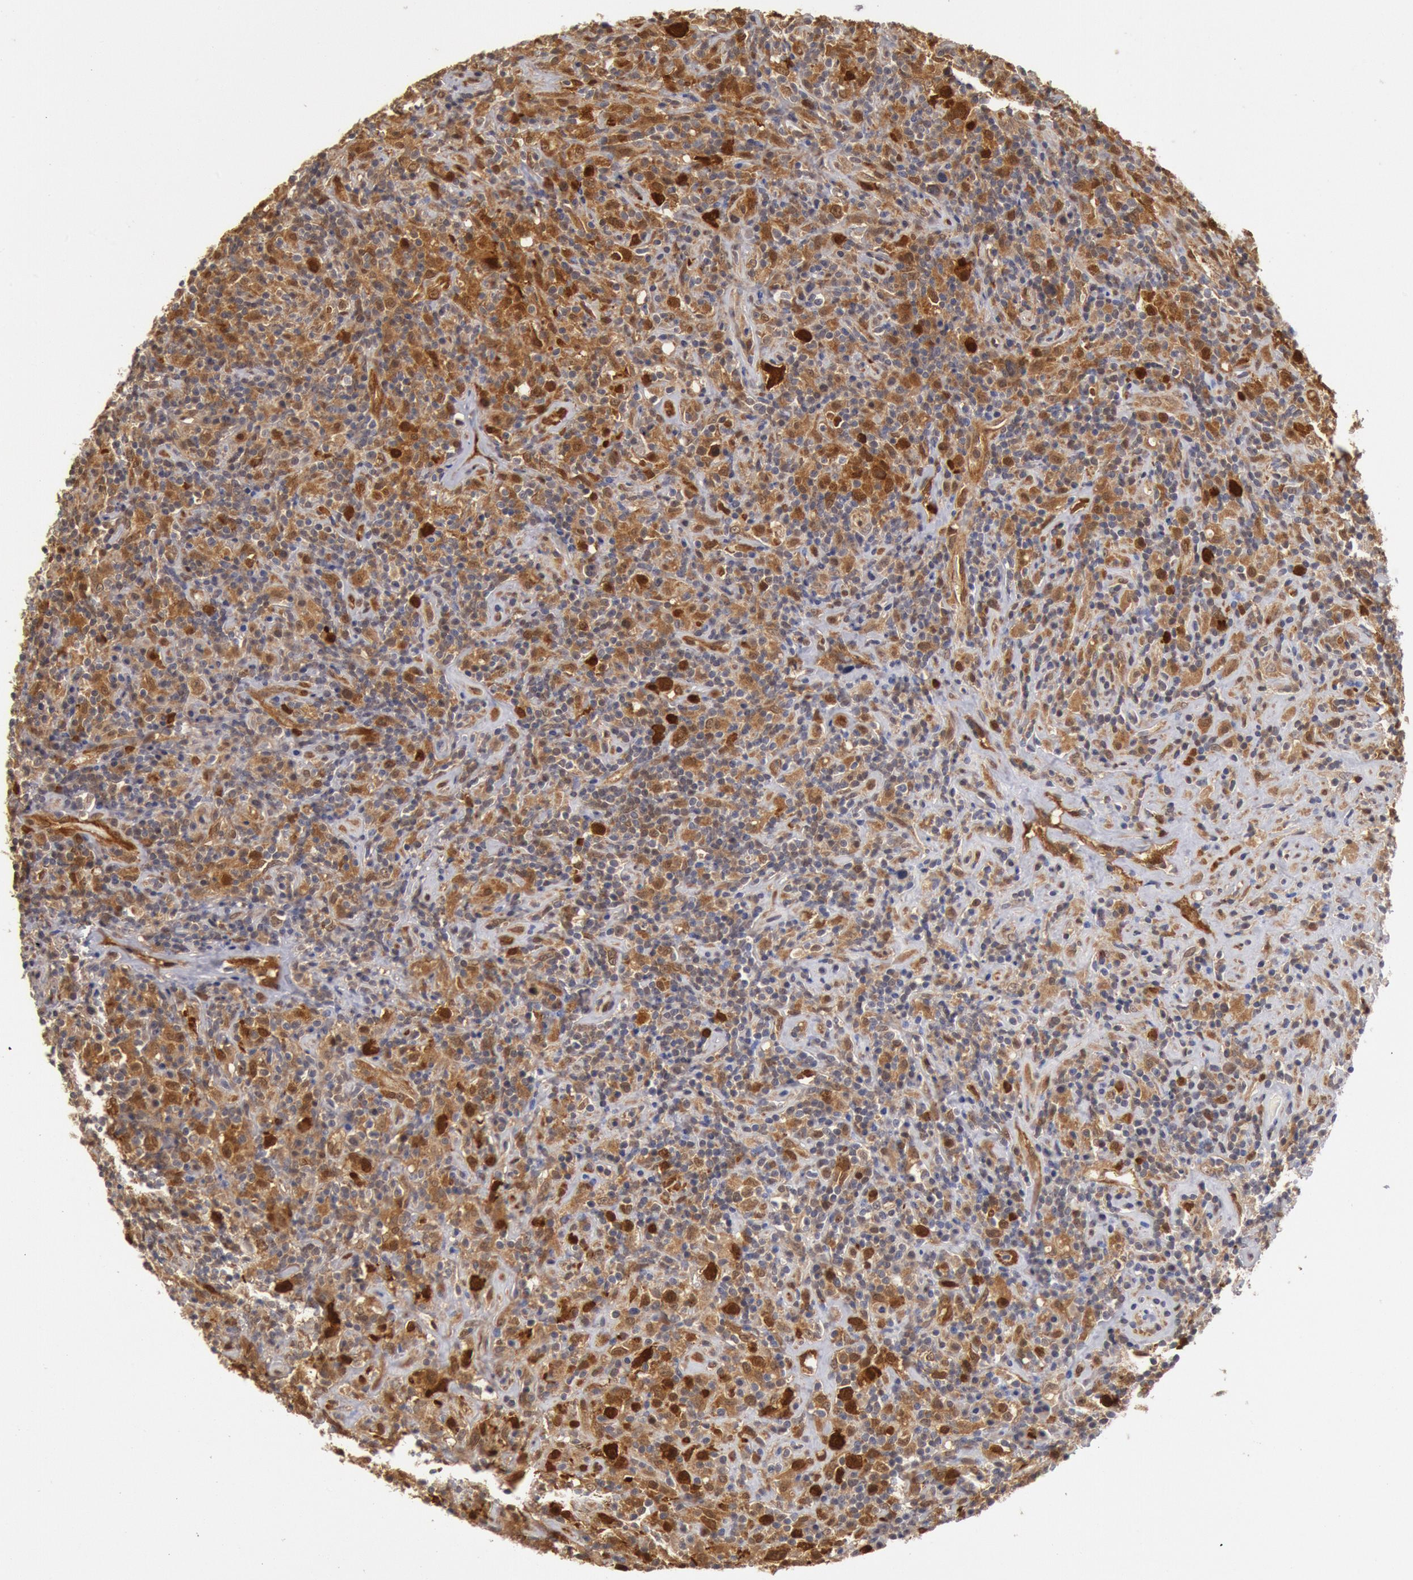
{"staining": {"intensity": "strong", "quantity": "25%-75%", "location": "cytoplasmic/membranous"}, "tissue": "lymphoma", "cell_type": "Tumor cells", "image_type": "cancer", "snomed": [{"axis": "morphology", "description": "Hodgkin's disease, NOS"}, {"axis": "topography", "description": "Lymph node"}], "caption": "About 25%-75% of tumor cells in human Hodgkin's disease exhibit strong cytoplasmic/membranous protein positivity as visualized by brown immunohistochemical staining.", "gene": "DNAJA1", "patient": {"sex": "male", "age": 46}}